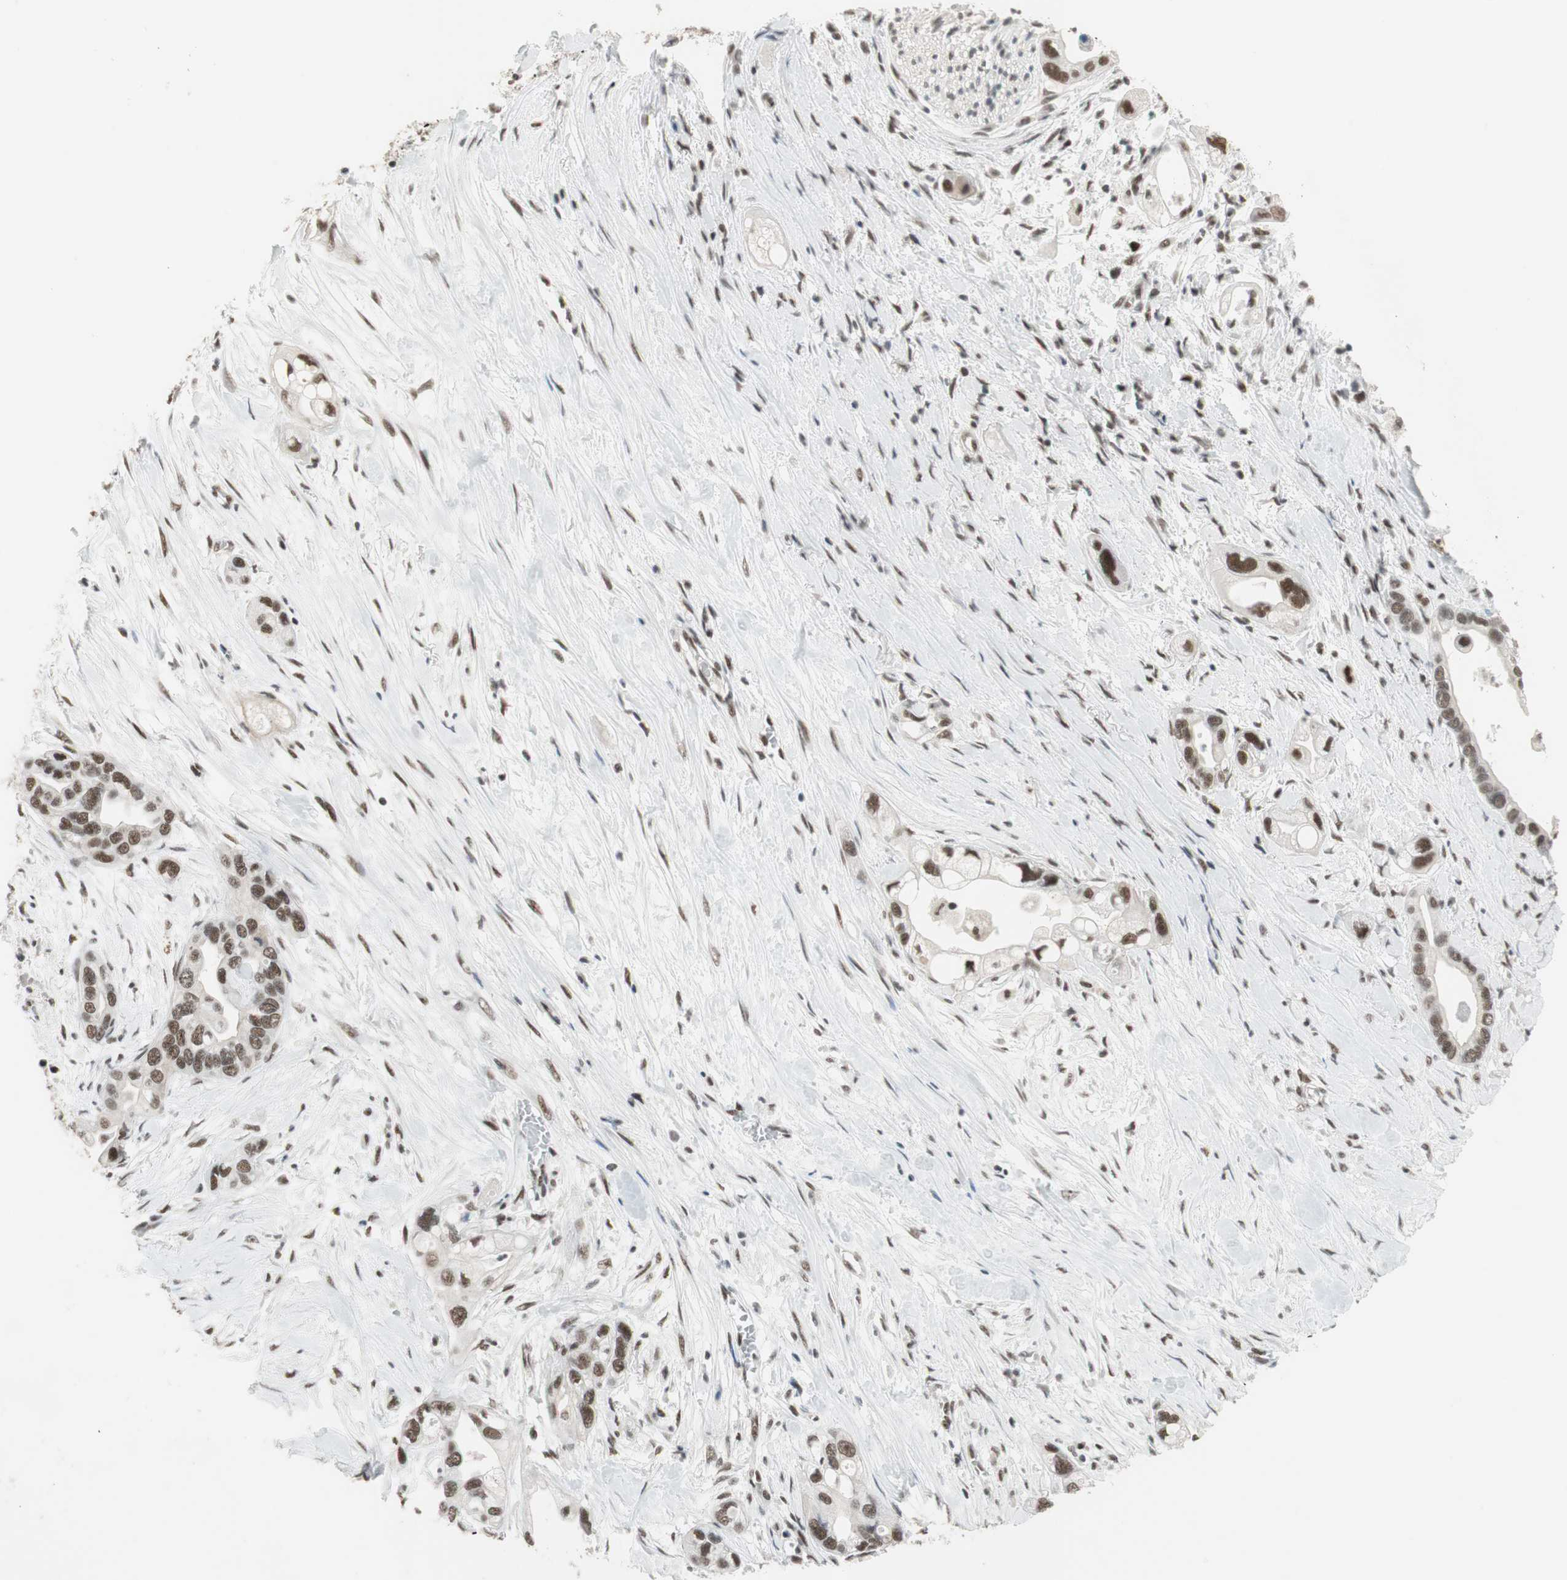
{"staining": {"intensity": "strong", "quantity": ">75%", "location": "nuclear"}, "tissue": "pancreatic cancer", "cell_type": "Tumor cells", "image_type": "cancer", "snomed": [{"axis": "morphology", "description": "Adenocarcinoma, NOS"}, {"axis": "topography", "description": "Pancreas"}], "caption": "IHC of pancreatic cancer exhibits high levels of strong nuclear positivity in about >75% of tumor cells.", "gene": "RTF1", "patient": {"sex": "female", "age": 77}}